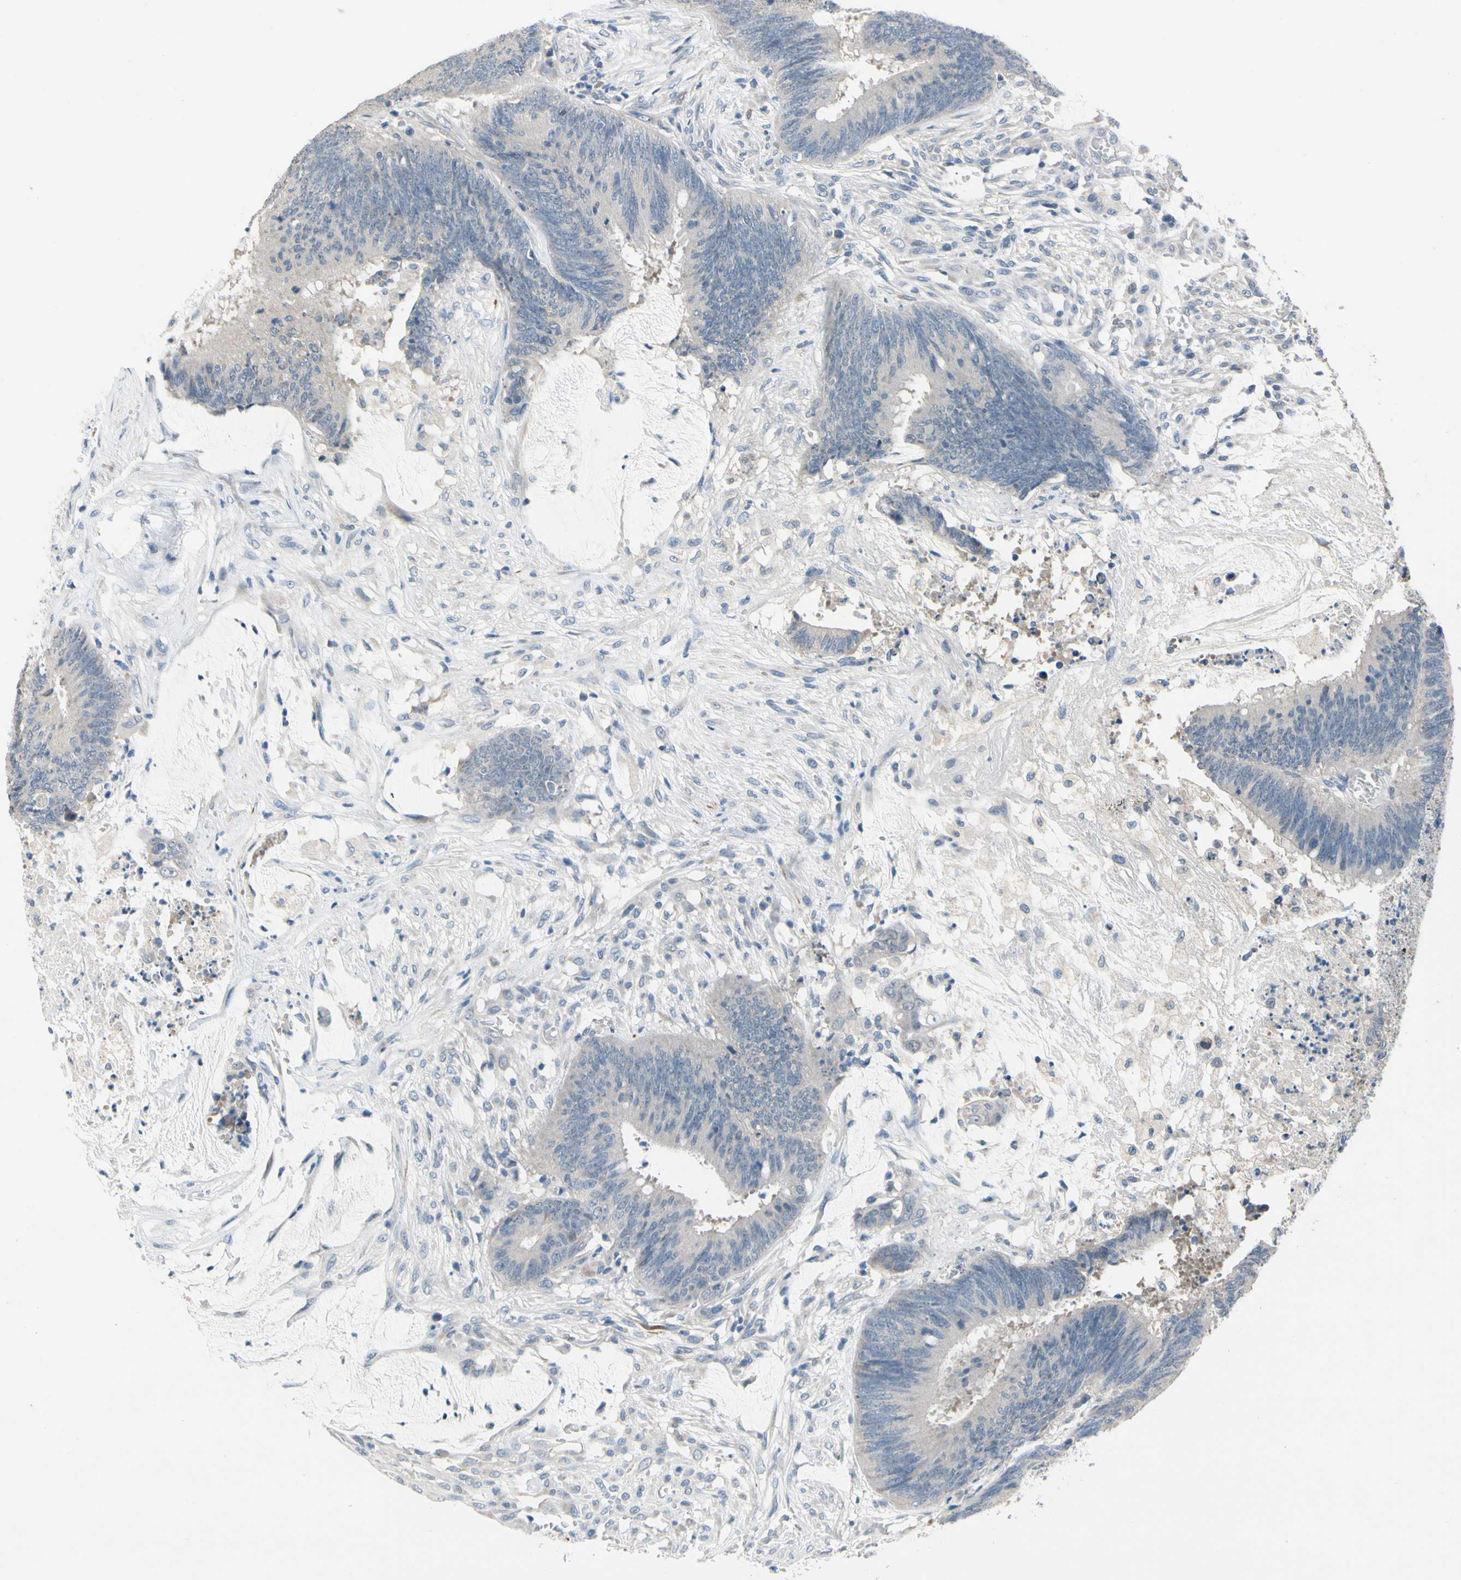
{"staining": {"intensity": "negative", "quantity": "none", "location": "none"}, "tissue": "colorectal cancer", "cell_type": "Tumor cells", "image_type": "cancer", "snomed": [{"axis": "morphology", "description": "Adenocarcinoma, NOS"}, {"axis": "topography", "description": "Rectum"}], "caption": "IHC of adenocarcinoma (colorectal) demonstrates no positivity in tumor cells.", "gene": "SLC27A6", "patient": {"sex": "female", "age": 66}}